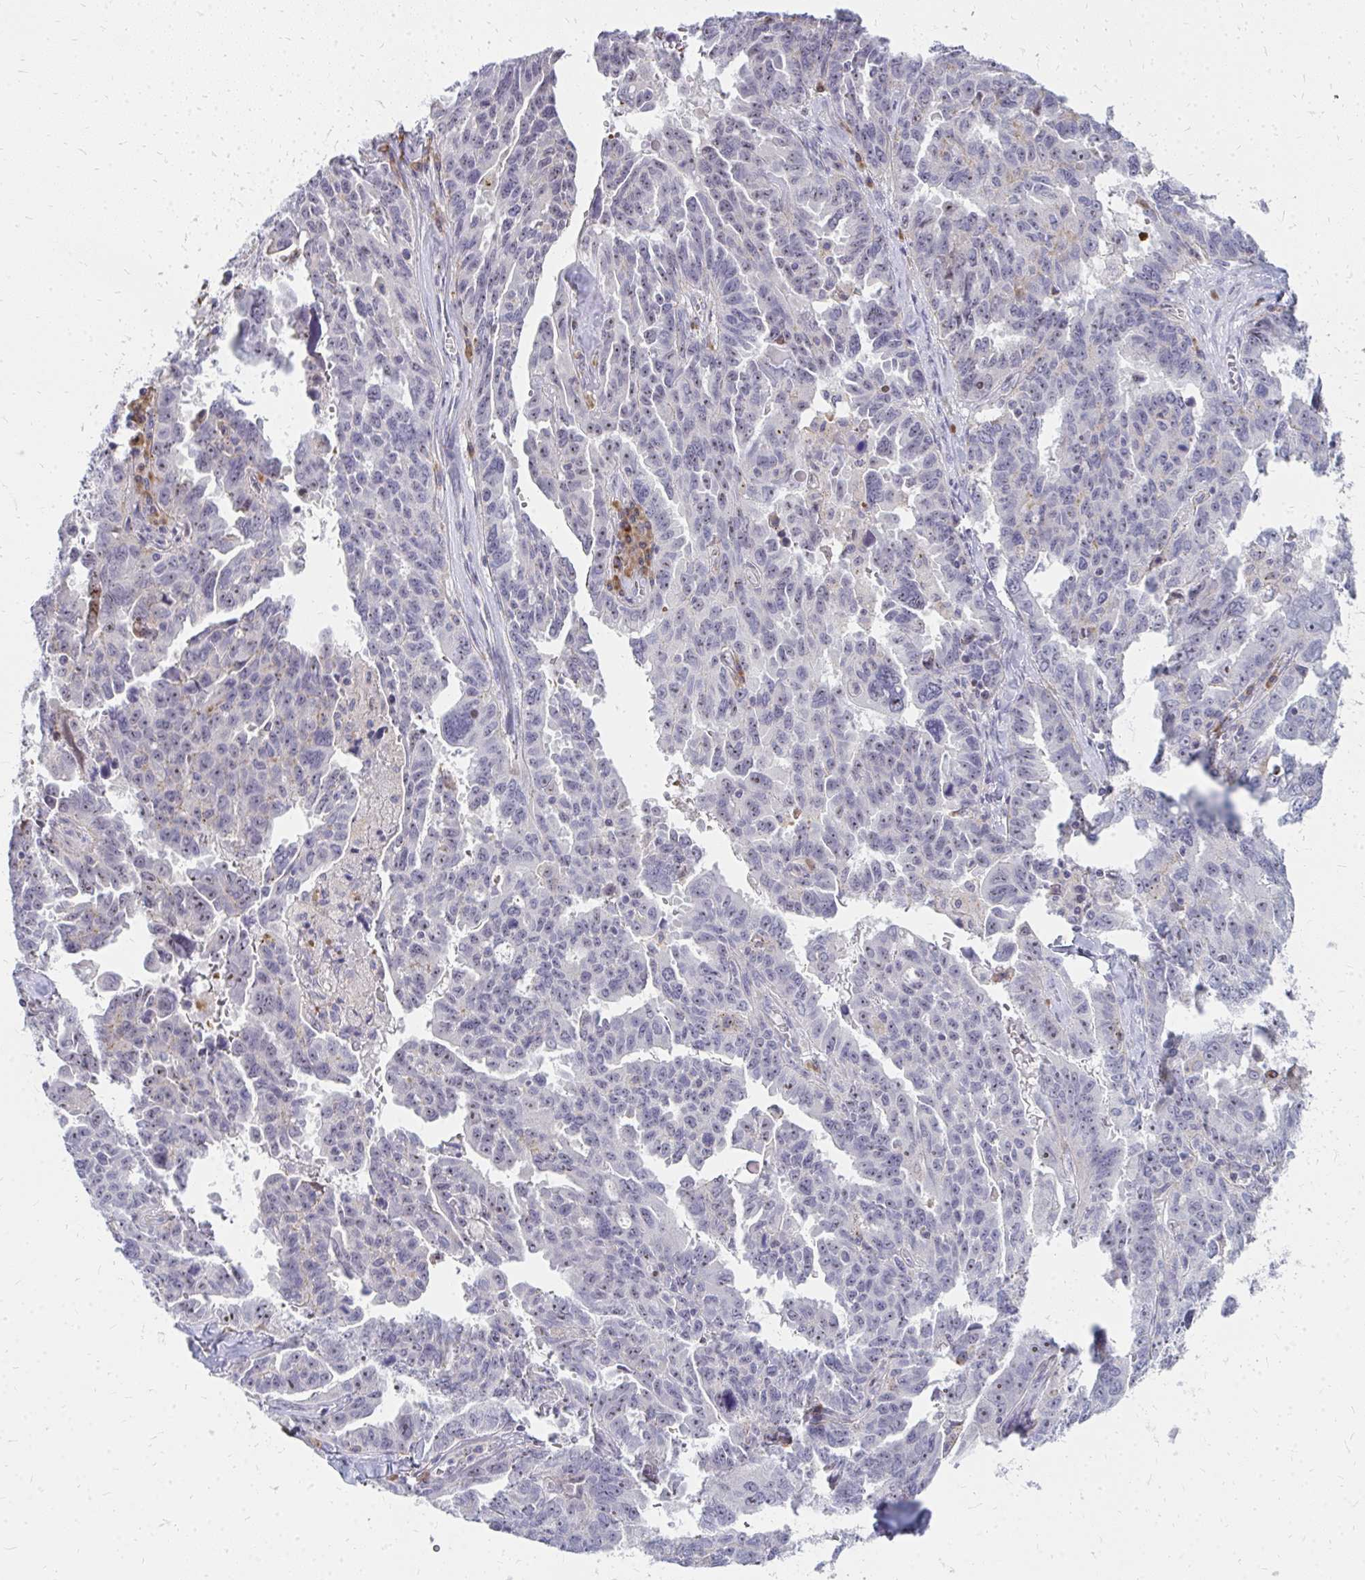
{"staining": {"intensity": "weak", "quantity": "<25%", "location": "nuclear"}, "tissue": "ovarian cancer", "cell_type": "Tumor cells", "image_type": "cancer", "snomed": [{"axis": "morphology", "description": "Adenocarcinoma, NOS"}, {"axis": "morphology", "description": "Carcinoma, endometroid"}, {"axis": "topography", "description": "Ovary"}], "caption": "Tumor cells are negative for protein expression in human ovarian cancer (endometroid carcinoma).", "gene": "FAM9A", "patient": {"sex": "female", "age": 72}}